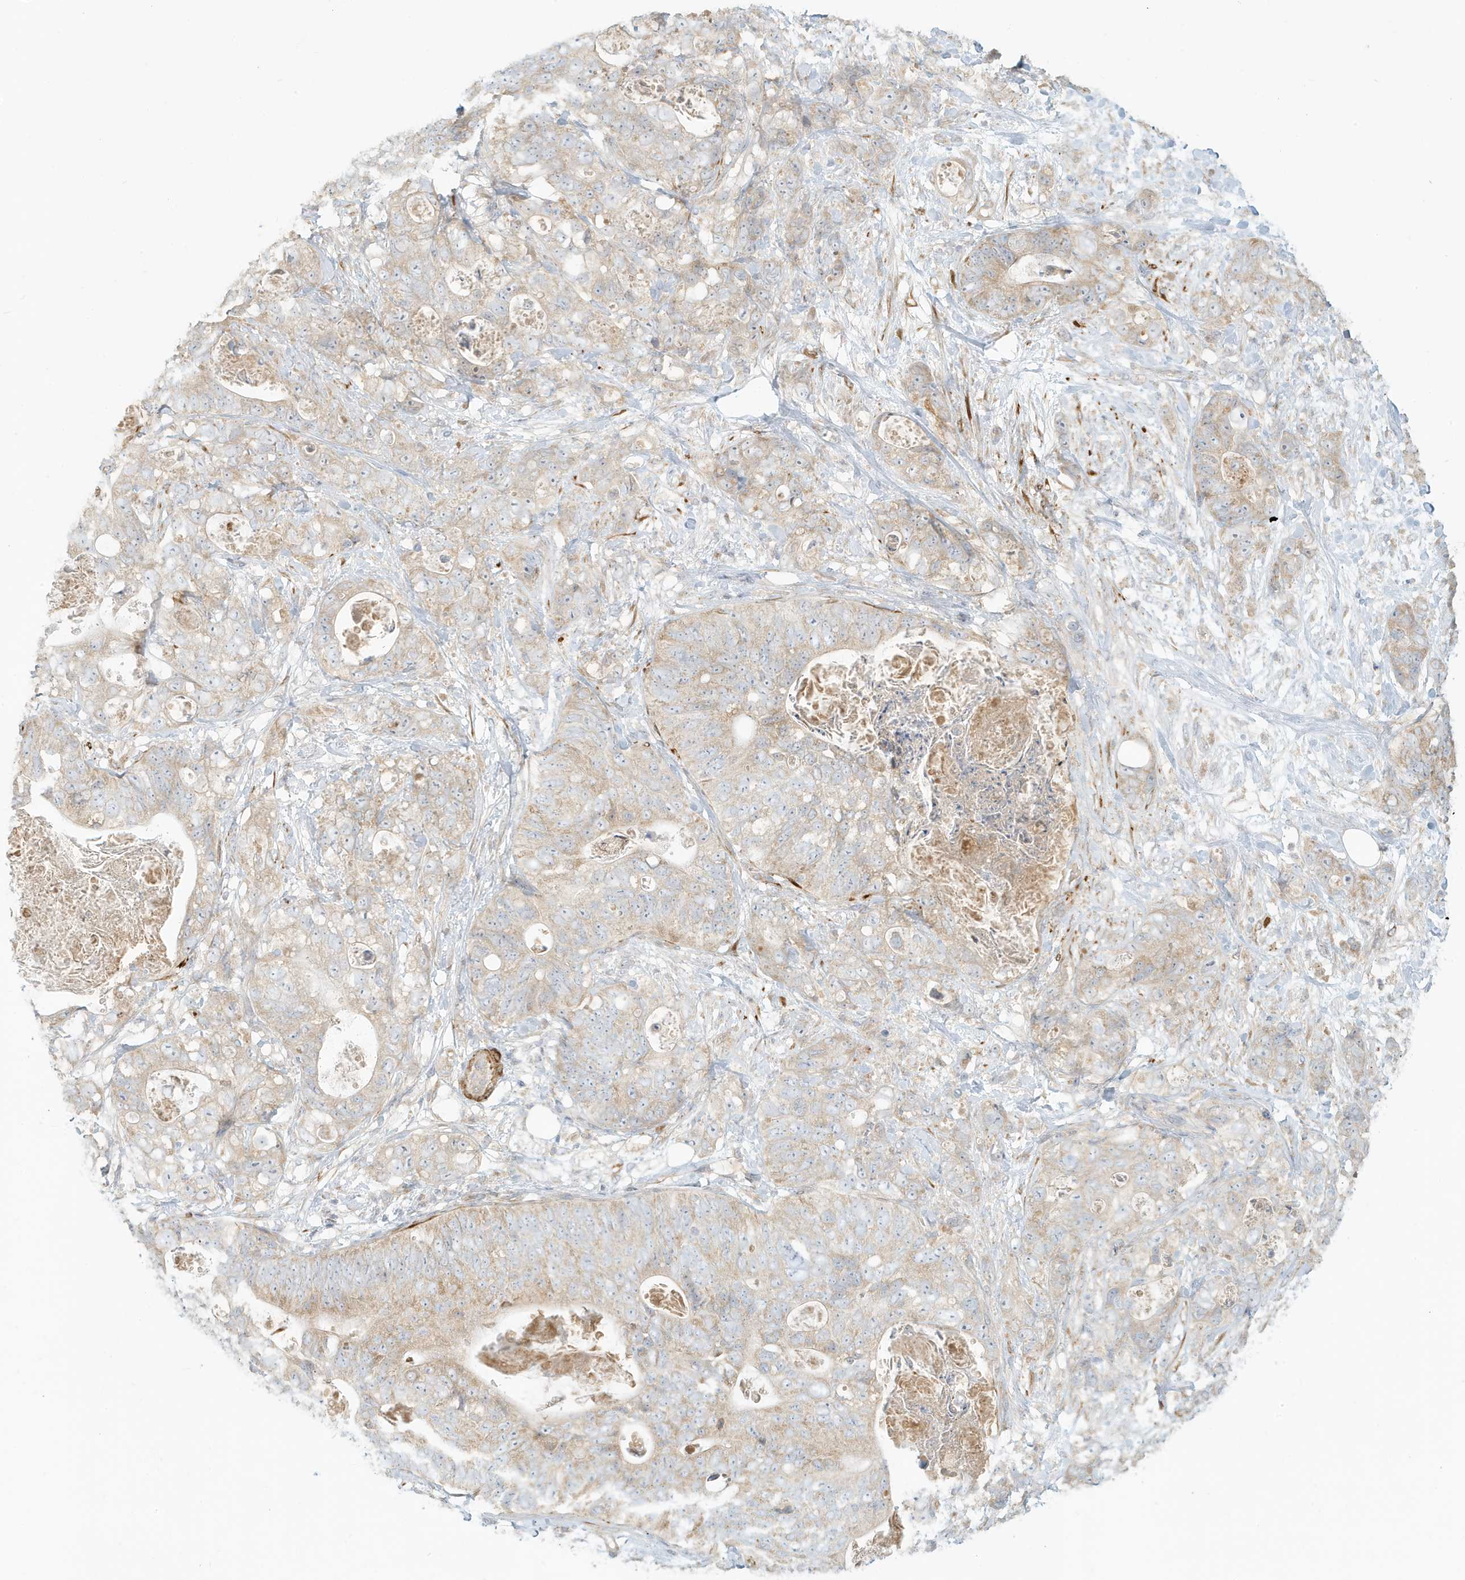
{"staining": {"intensity": "weak", "quantity": "25%-75%", "location": "cytoplasmic/membranous"}, "tissue": "stomach cancer", "cell_type": "Tumor cells", "image_type": "cancer", "snomed": [{"axis": "morphology", "description": "Normal tissue, NOS"}, {"axis": "morphology", "description": "Adenocarcinoma, NOS"}, {"axis": "topography", "description": "Stomach"}], "caption": "DAB (3,3'-diaminobenzidine) immunohistochemical staining of human stomach cancer (adenocarcinoma) shows weak cytoplasmic/membranous protein expression in about 25%-75% of tumor cells.", "gene": "MCOLN1", "patient": {"sex": "female", "age": 89}}